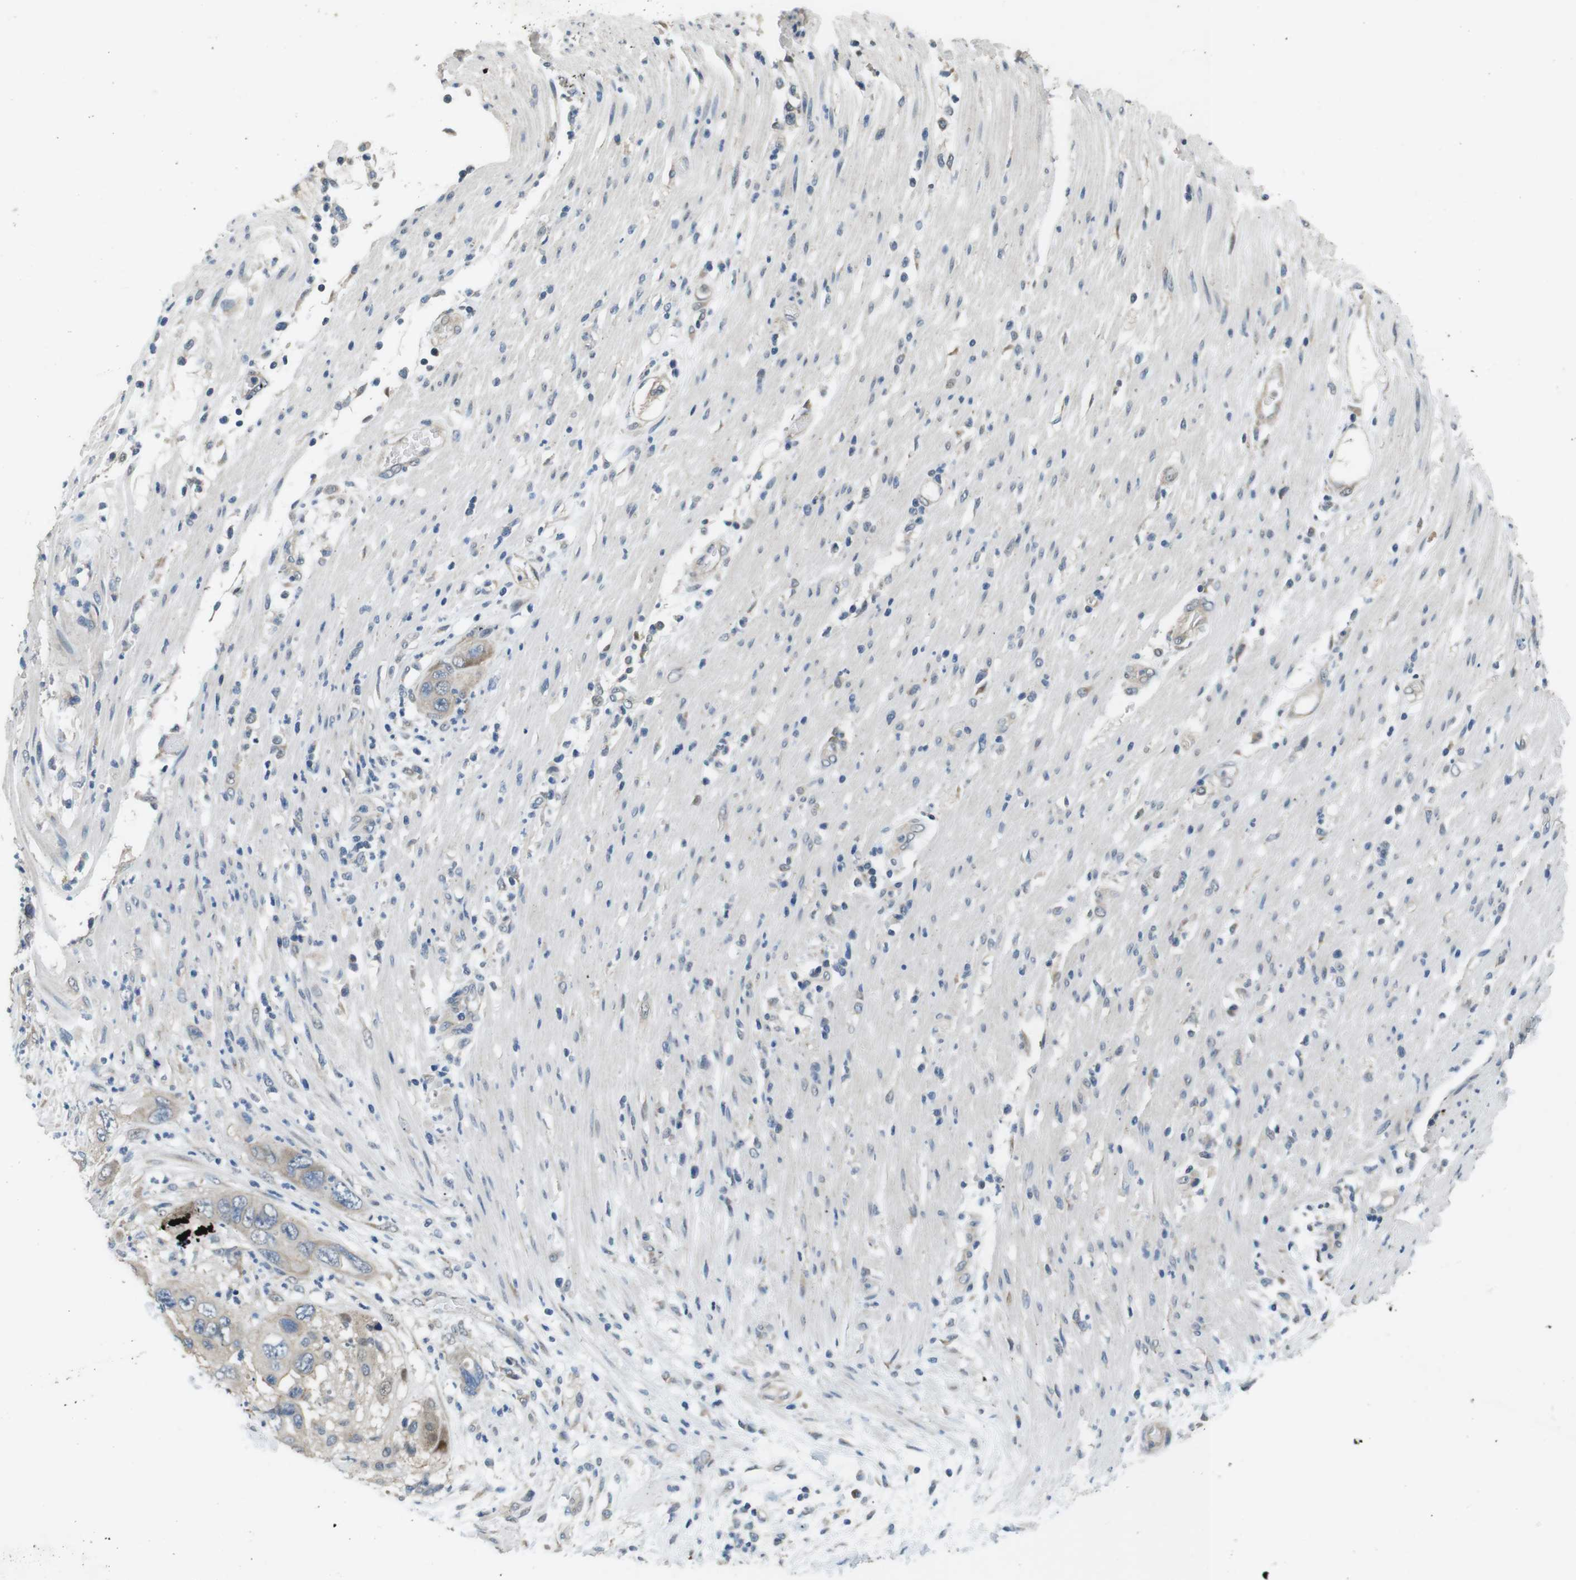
{"staining": {"intensity": "weak", "quantity": "25%-75%", "location": "cytoplasmic/membranous"}, "tissue": "pancreatic cancer", "cell_type": "Tumor cells", "image_type": "cancer", "snomed": [{"axis": "morphology", "description": "Adenocarcinoma, NOS"}, {"axis": "topography", "description": "Pancreas"}], "caption": "Immunohistochemical staining of adenocarcinoma (pancreatic) demonstrates low levels of weak cytoplasmic/membranous protein expression in about 25%-75% of tumor cells. Nuclei are stained in blue.", "gene": "CLDN7", "patient": {"sex": "female", "age": 71}}